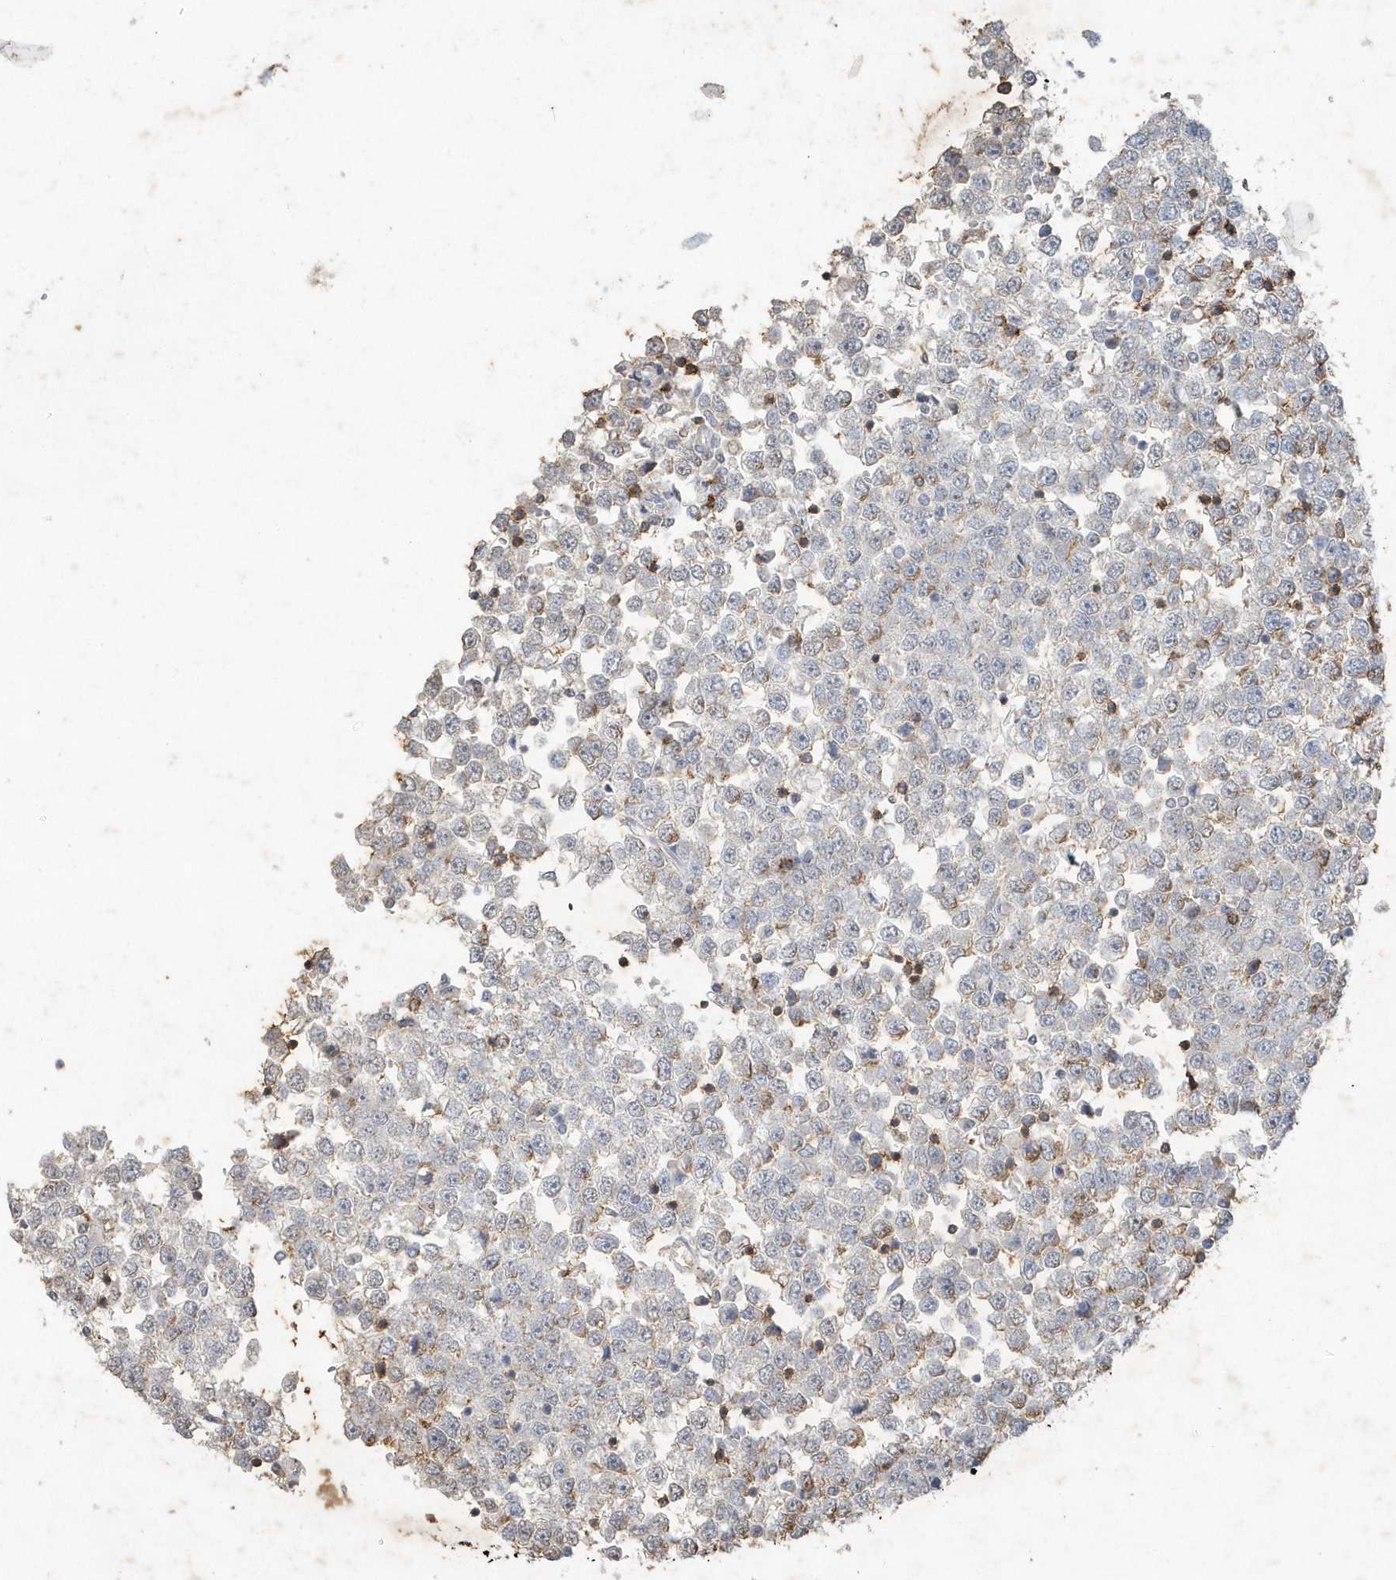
{"staining": {"intensity": "moderate", "quantity": "25%-75%", "location": "cytoplasmic/membranous"}, "tissue": "testis cancer", "cell_type": "Tumor cells", "image_type": "cancer", "snomed": [{"axis": "morphology", "description": "Seminoma, NOS"}, {"axis": "topography", "description": "Testis"}], "caption": "Approximately 25%-75% of tumor cells in seminoma (testis) reveal moderate cytoplasmic/membranous protein staining as visualized by brown immunohistochemical staining.", "gene": "PDCD1", "patient": {"sex": "male", "age": 65}}